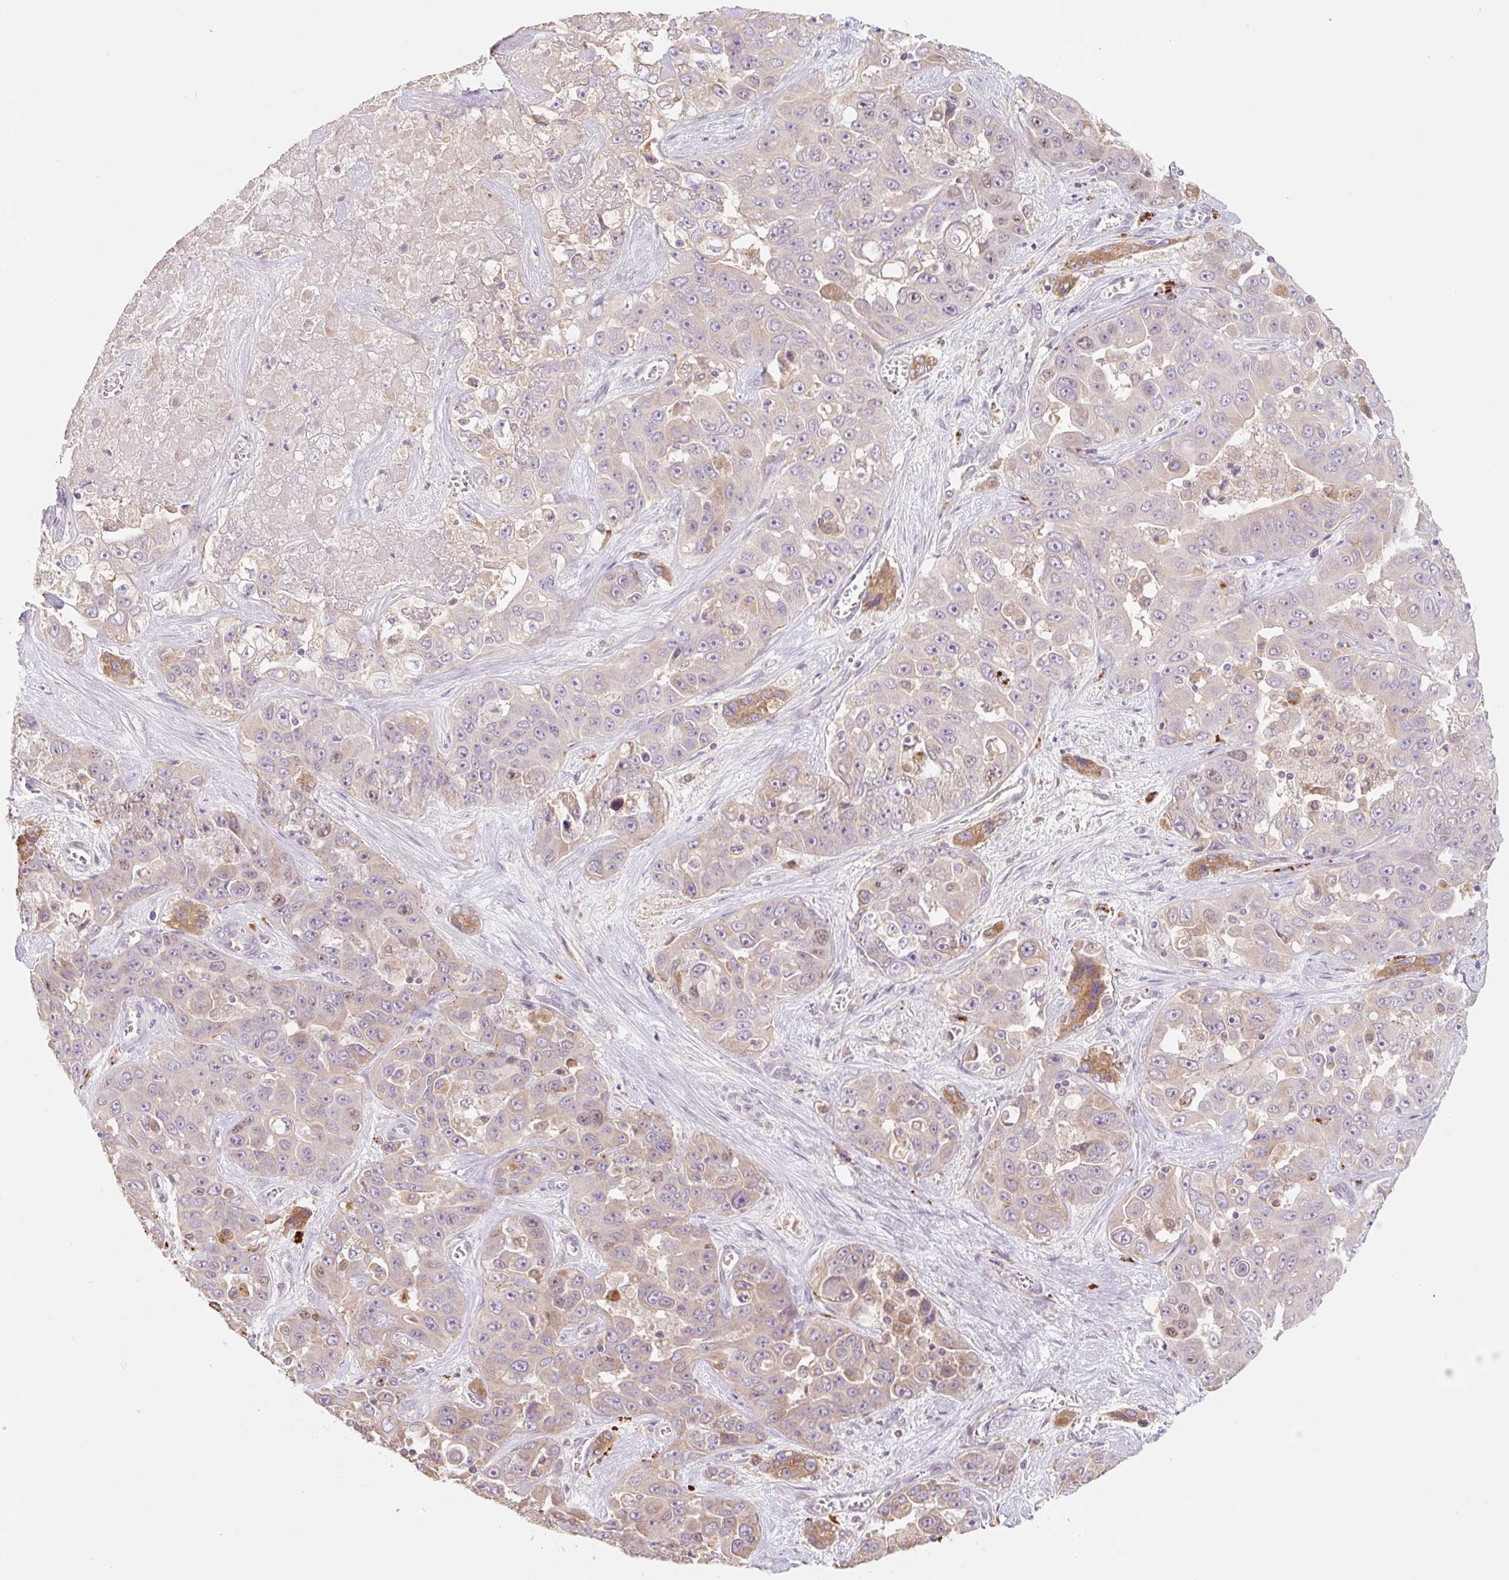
{"staining": {"intensity": "weak", "quantity": "<25%", "location": "cytoplasmic/membranous"}, "tissue": "liver cancer", "cell_type": "Tumor cells", "image_type": "cancer", "snomed": [{"axis": "morphology", "description": "Cholangiocarcinoma"}, {"axis": "topography", "description": "Liver"}], "caption": "An immunohistochemistry image of cholangiocarcinoma (liver) is shown. There is no staining in tumor cells of cholangiocarcinoma (liver).", "gene": "MIA2", "patient": {"sex": "female", "age": 52}}